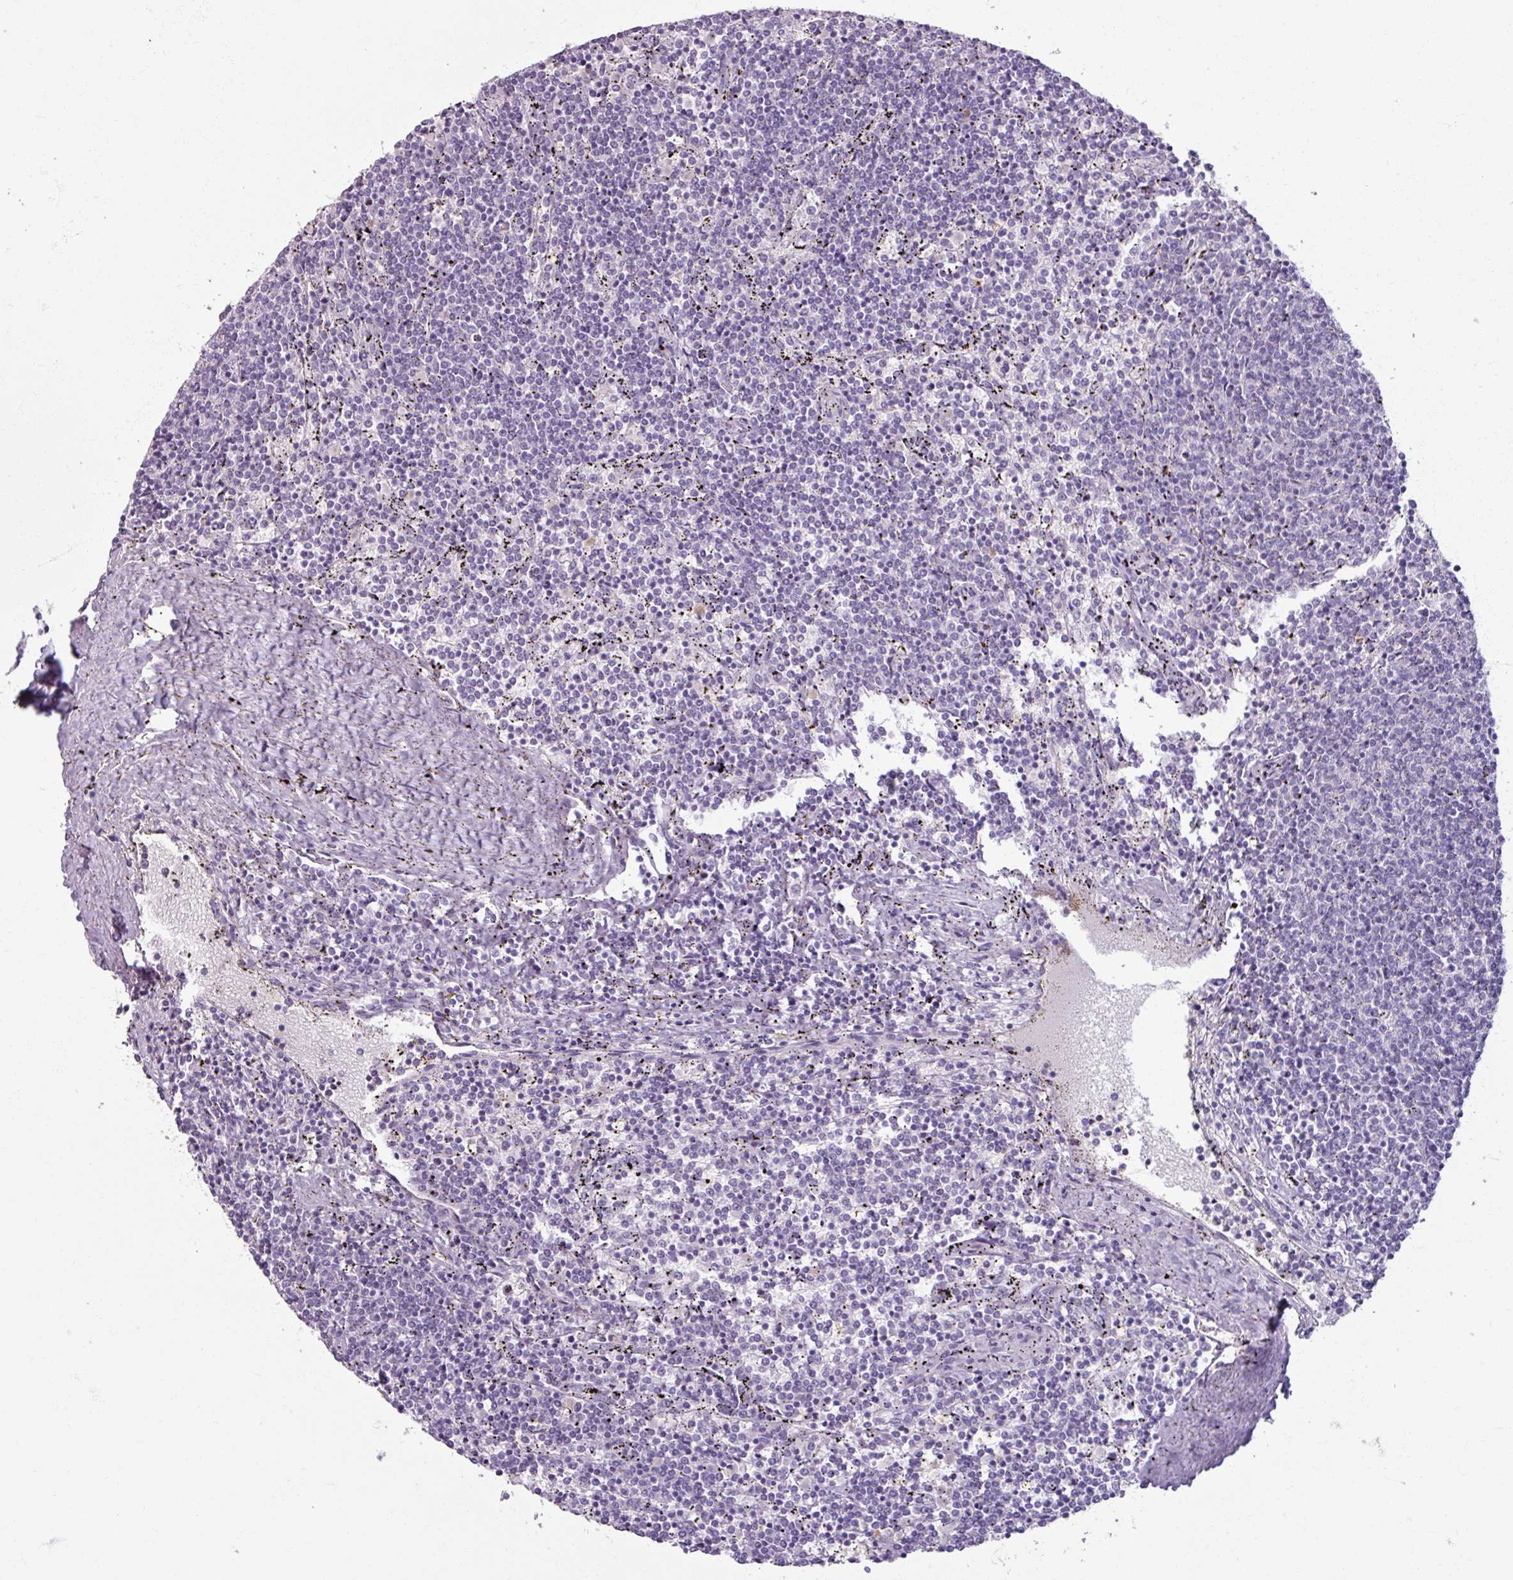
{"staining": {"intensity": "negative", "quantity": "none", "location": "none"}, "tissue": "lymphoma", "cell_type": "Tumor cells", "image_type": "cancer", "snomed": [{"axis": "morphology", "description": "Malignant lymphoma, non-Hodgkin's type, Low grade"}, {"axis": "topography", "description": "Spleen"}], "caption": "Protein analysis of low-grade malignant lymphoma, non-Hodgkin's type exhibits no significant expression in tumor cells.", "gene": "ARG1", "patient": {"sex": "female", "age": 50}}